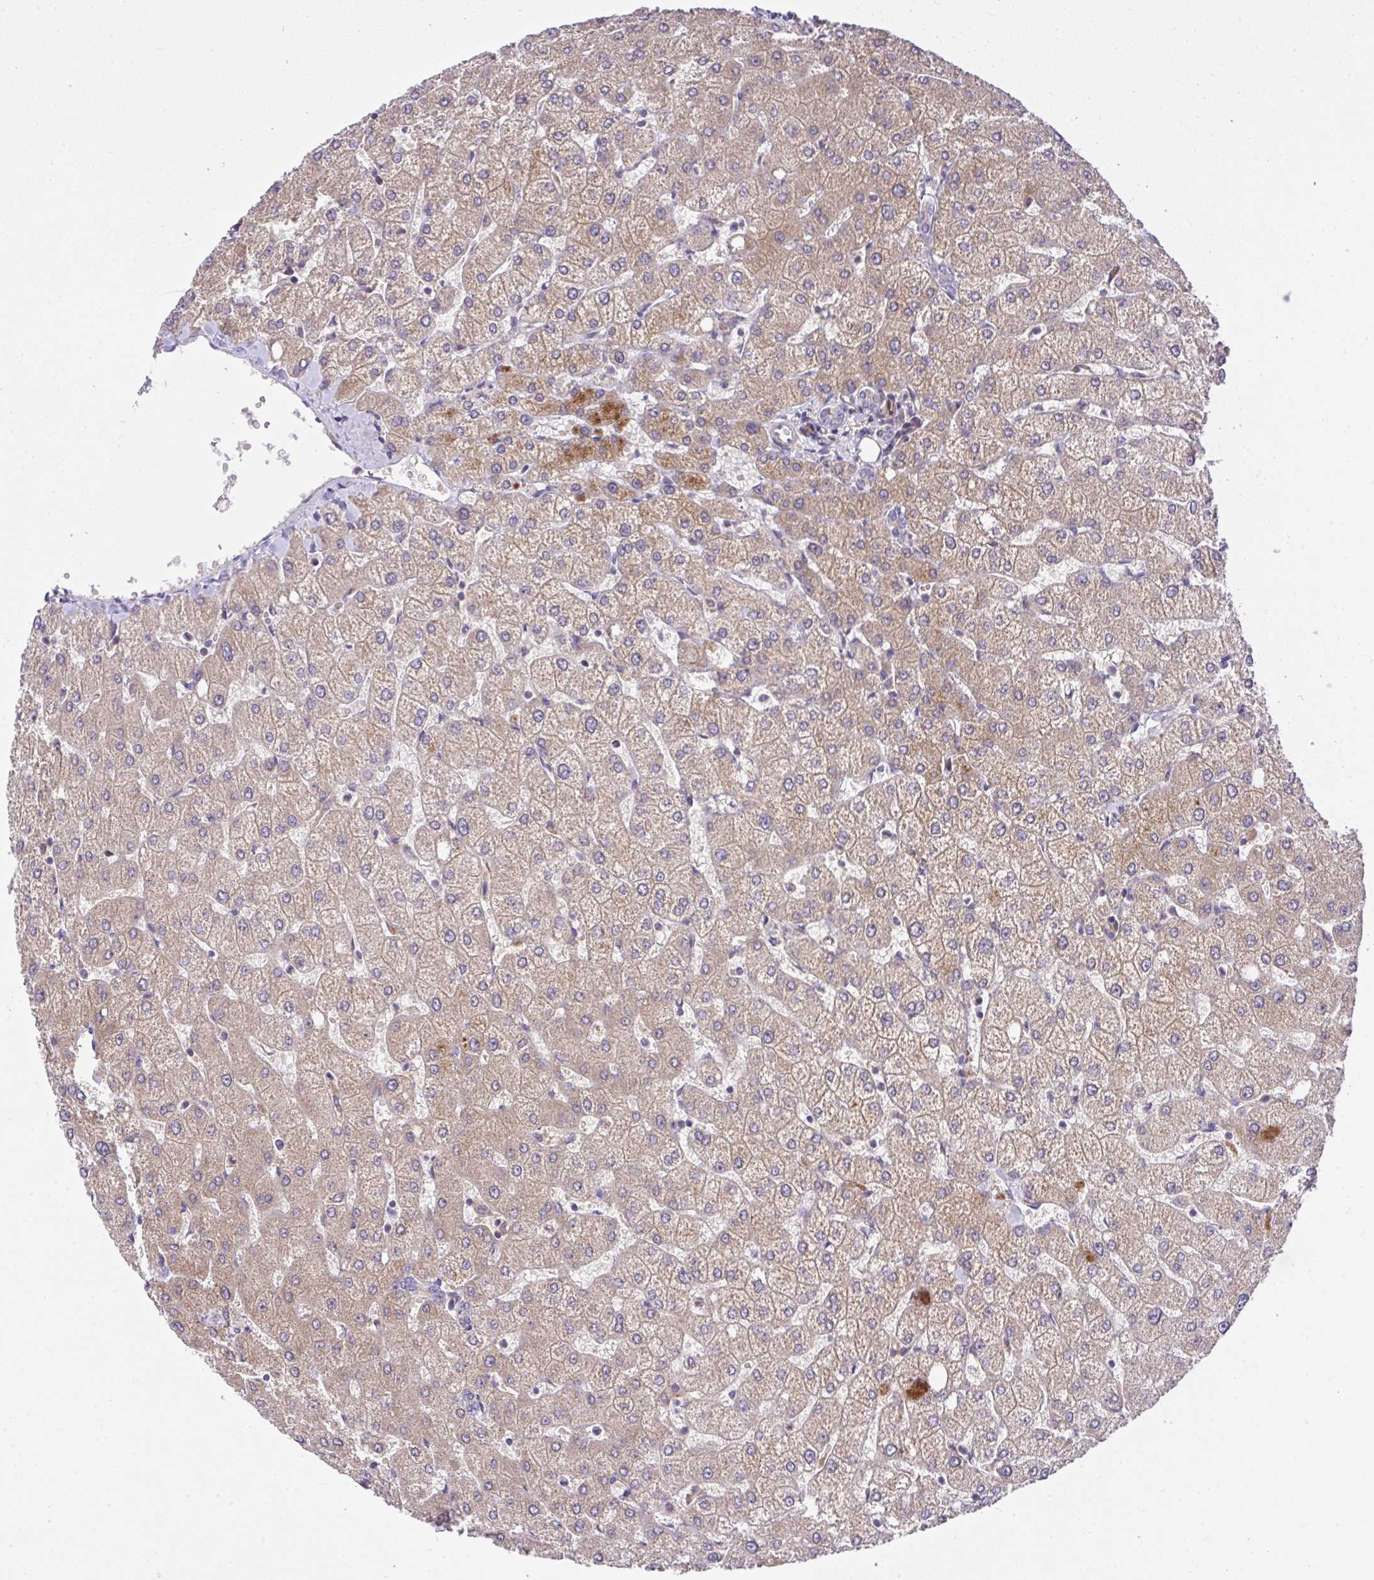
{"staining": {"intensity": "negative", "quantity": "none", "location": "none"}, "tissue": "liver", "cell_type": "Cholangiocytes", "image_type": "normal", "snomed": [{"axis": "morphology", "description": "Normal tissue, NOS"}, {"axis": "topography", "description": "Liver"}], "caption": "This is a photomicrograph of IHC staining of benign liver, which shows no expression in cholangiocytes. (Stains: DAB immunohistochemistry (IHC) with hematoxylin counter stain, Microscopy: brightfield microscopy at high magnification).", "gene": "CHIA", "patient": {"sex": "female", "age": 54}}